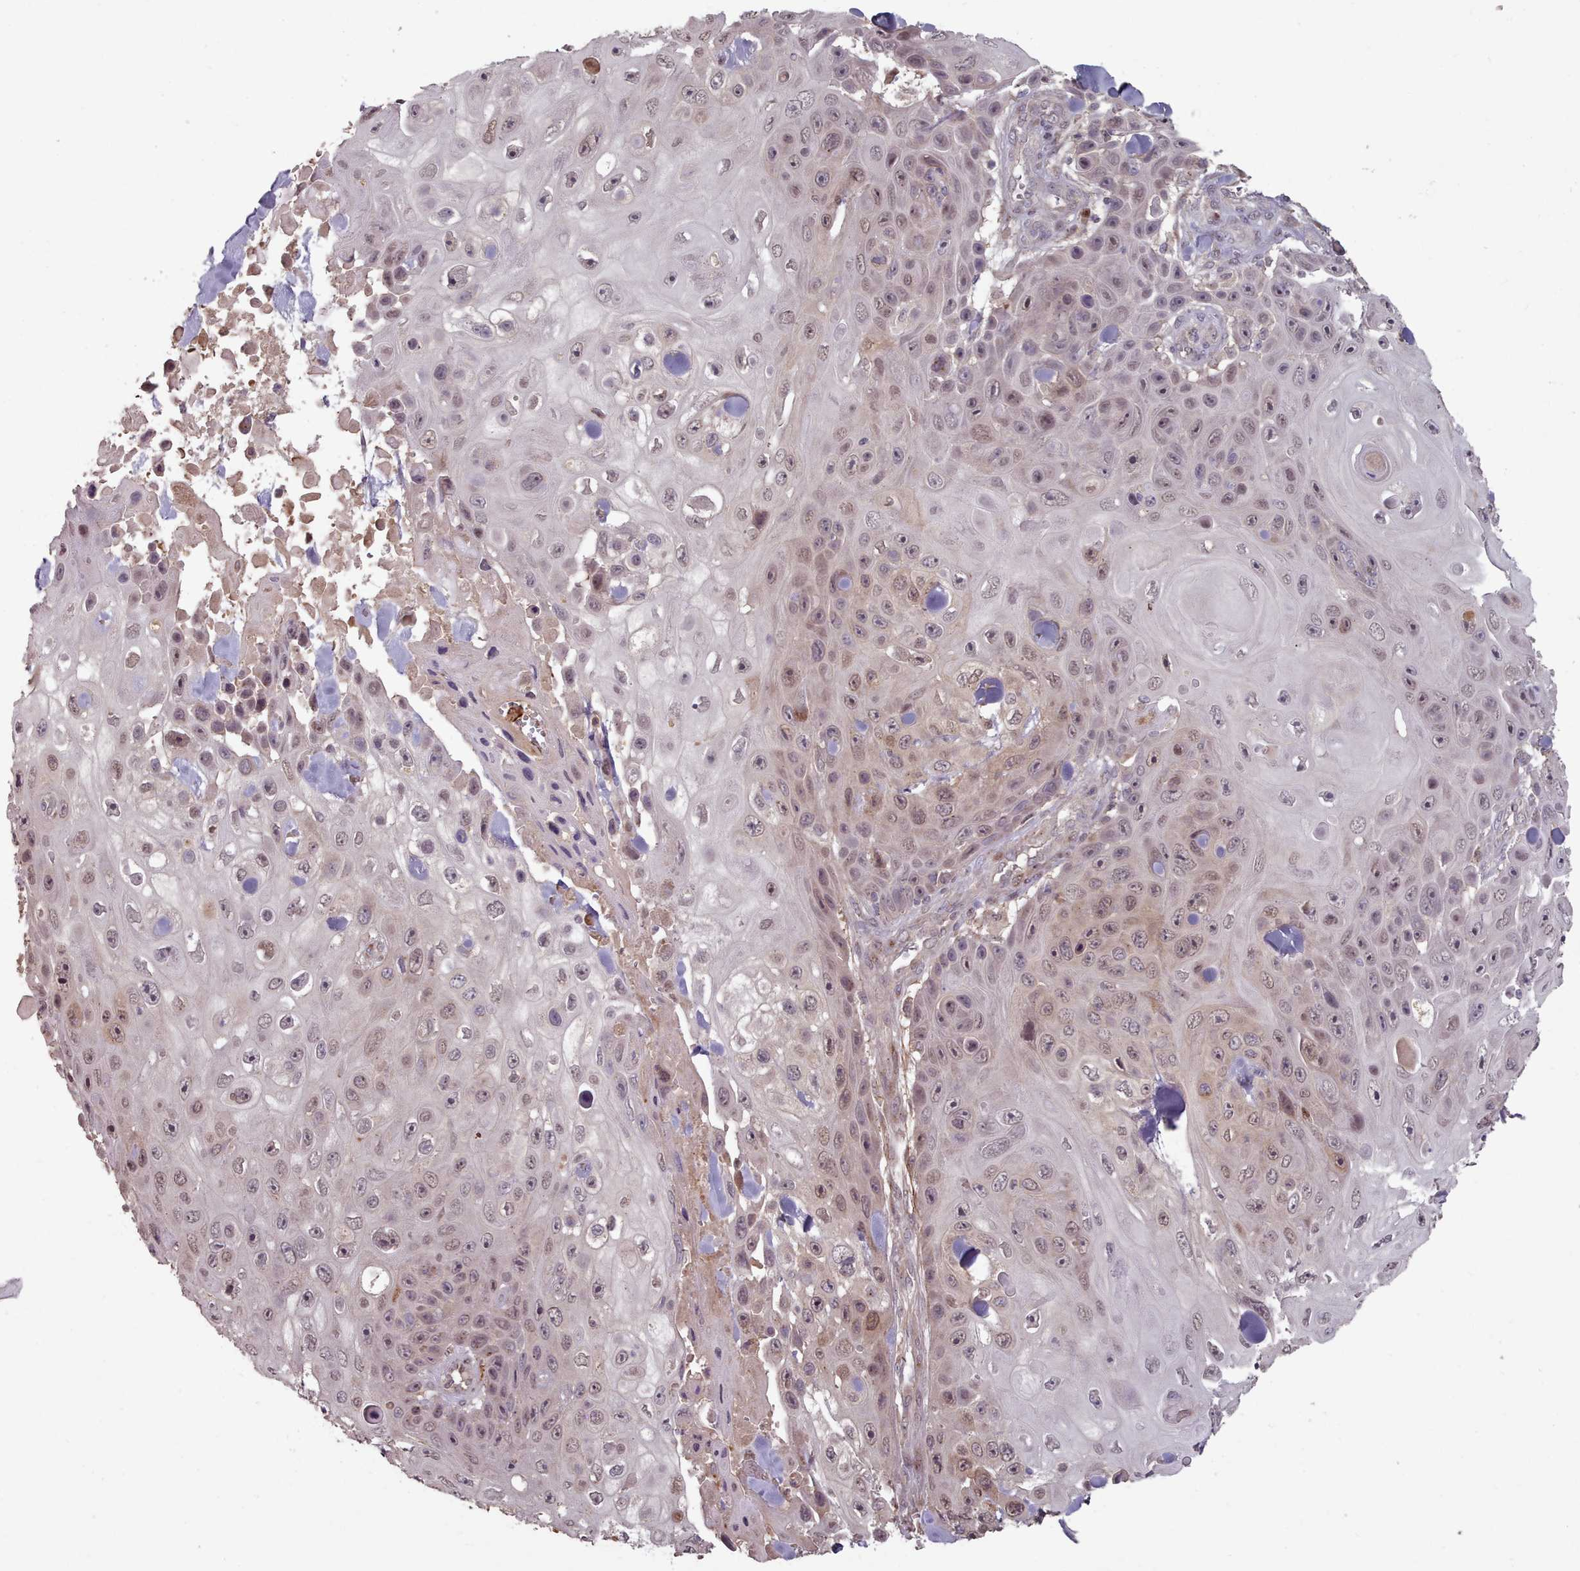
{"staining": {"intensity": "moderate", "quantity": "25%-75%", "location": "cytoplasmic/membranous,nuclear"}, "tissue": "skin cancer", "cell_type": "Tumor cells", "image_type": "cancer", "snomed": [{"axis": "morphology", "description": "Squamous cell carcinoma, NOS"}, {"axis": "topography", "description": "Skin"}], "caption": "This is an image of immunohistochemistry (IHC) staining of skin squamous cell carcinoma, which shows moderate positivity in the cytoplasmic/membranous and nuclear of tumor cells.", "gene": "ERCC6L", "patient": {"sex": "male", "age": 82}}